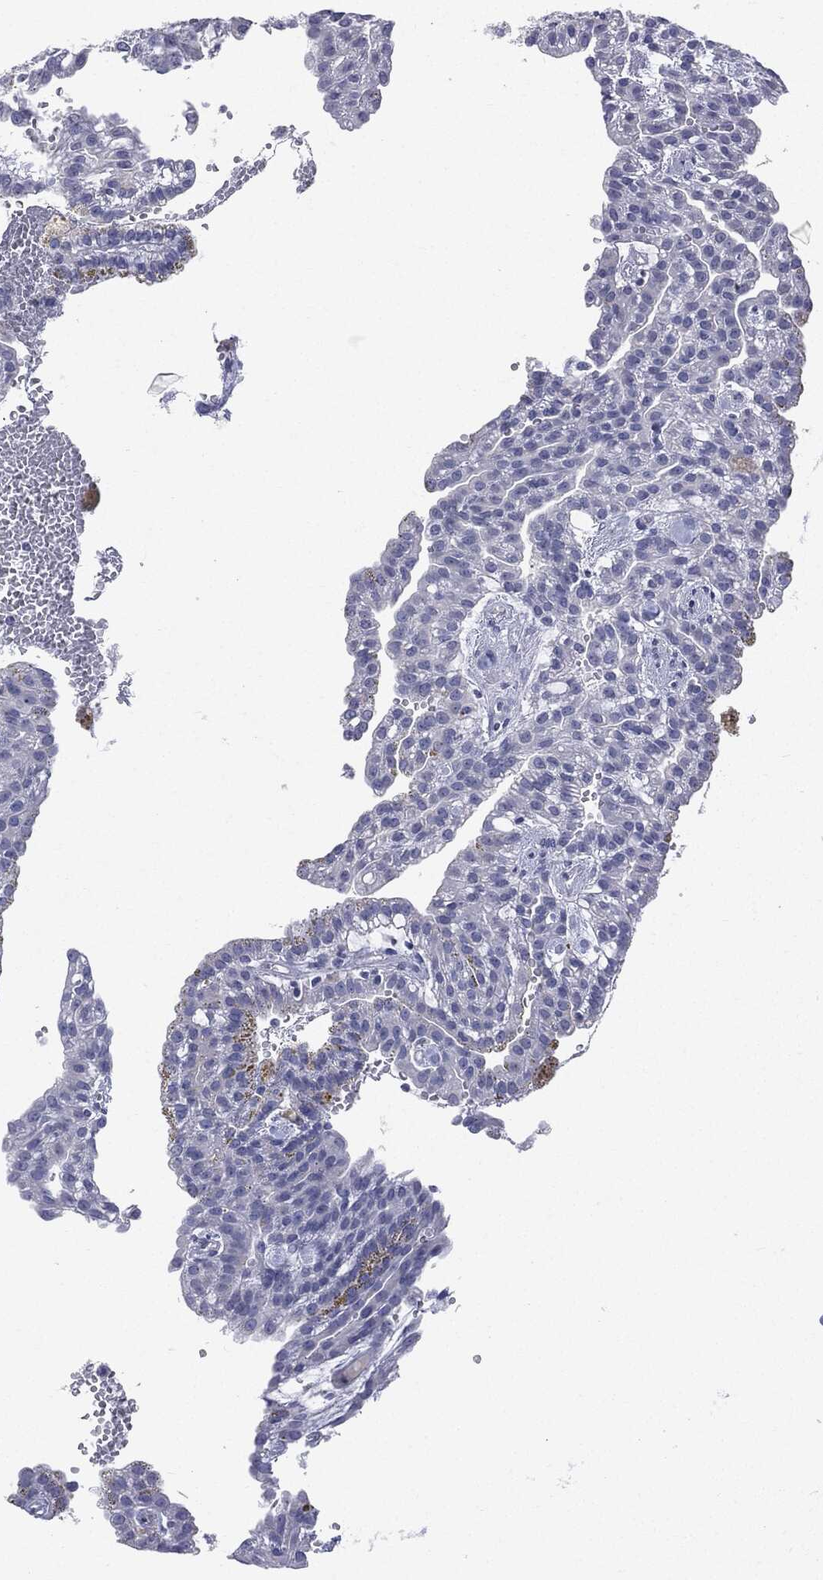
{"staining": {"intensity": "negative", "quantity": "none", "location": "none"}, "tissue": "renal cancer", "cell_type": "Tumor cells", "image_type": "cancer", "snomed": [{"axis": "morphology", "description": "Adenocarcinoma, NOS"}, {"axis": "topography", "description": "Kidney"}], "caption": "There is no significant positivity in tumor cells of renal cancer (adenocarcinoma).", "gene": "TSHB", "patient": {"sex": "male", "age": 63}}